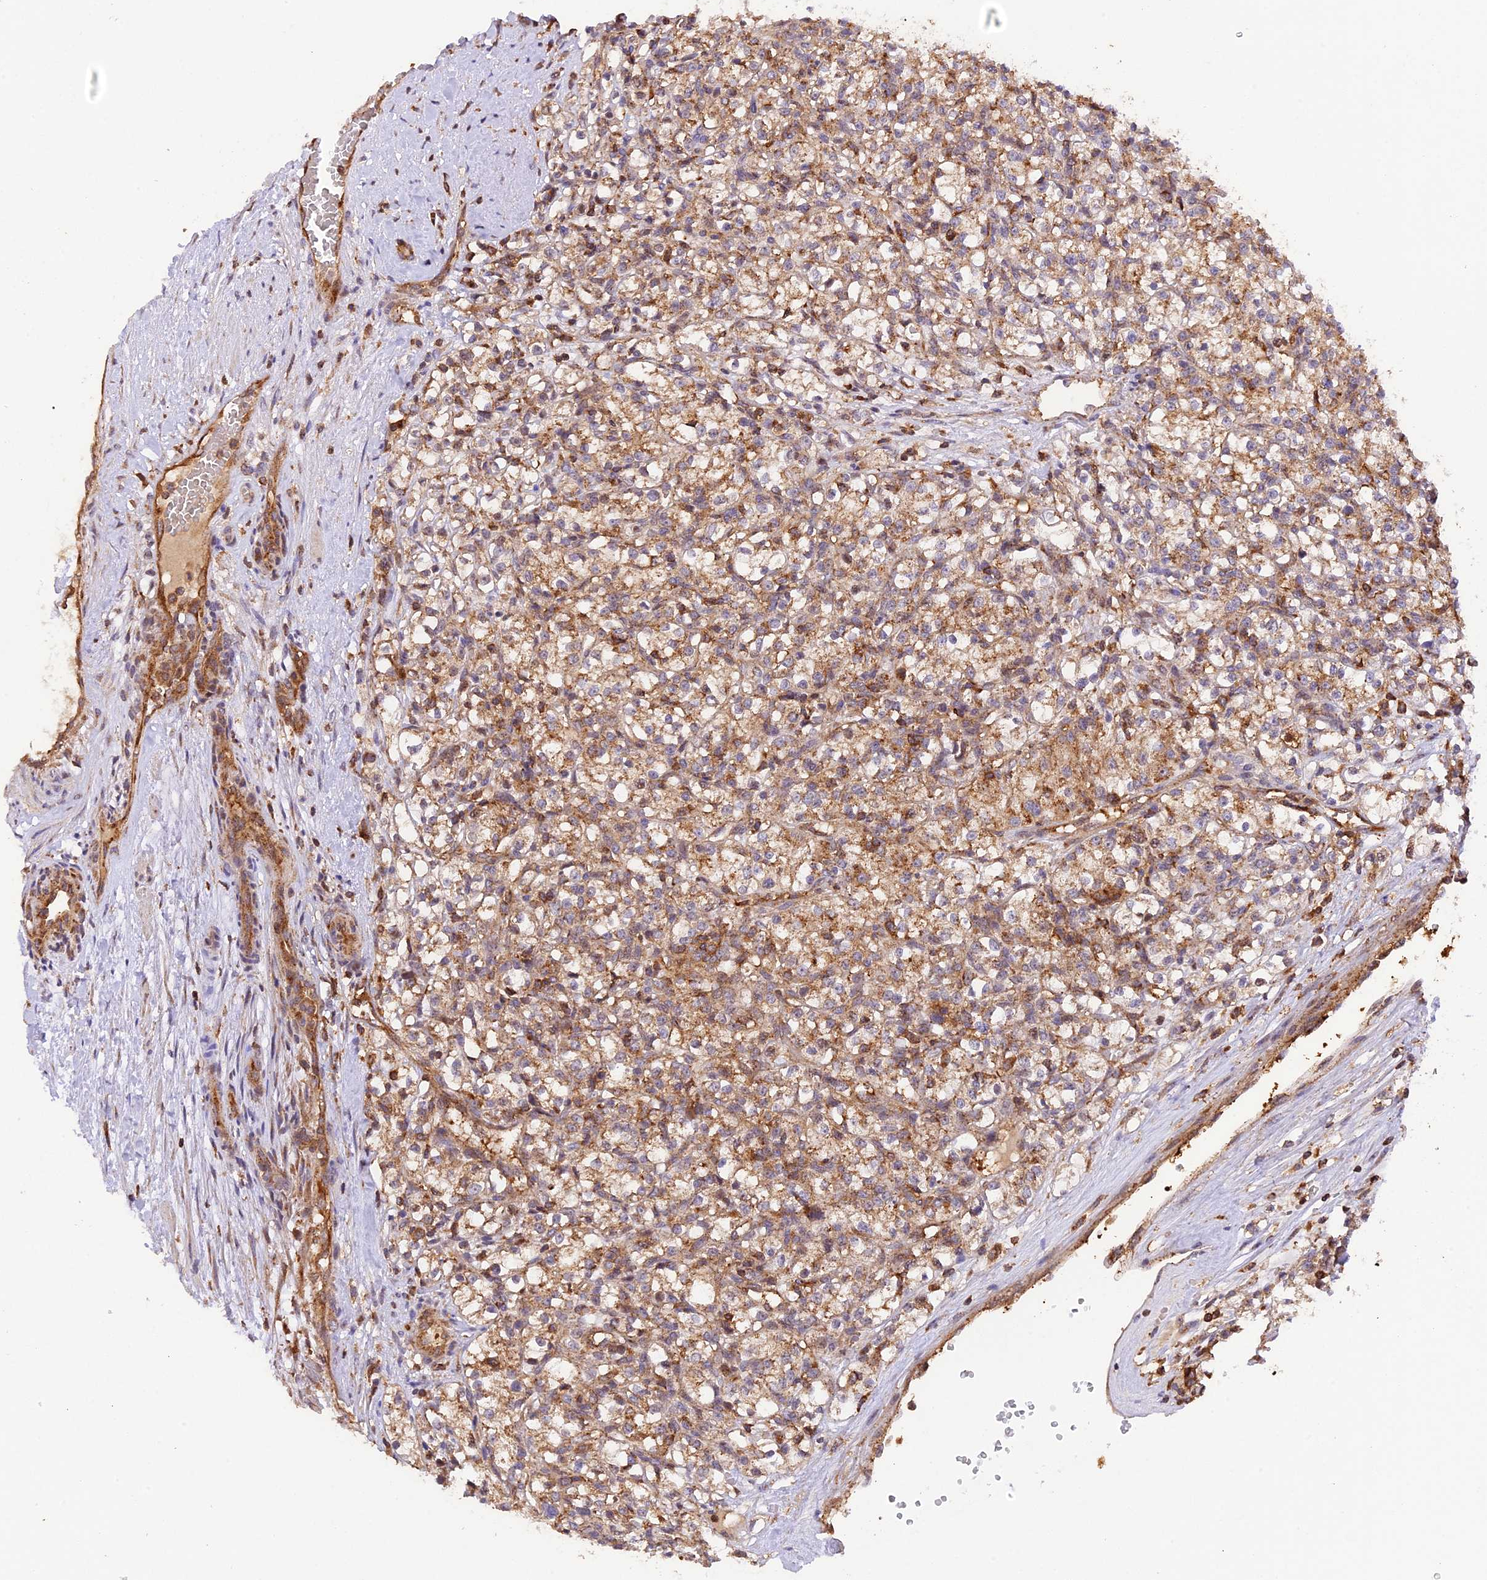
{"staining": {"intensity": "weak", "quantity": ">75%", "location": "cytoplasmic/membranous"}, "tissue": "renal cancer", "cell_type": "Tumor cells", "image_type": "cancer", "snomed": [{"axis": "morphology", "description": "Adenocarcinoma, NOS"}, {"axis": "topography", "description": "Kidney"}], "caption": "Weak cytoplasmic/membranous positivity for a protein is present in approximately >75% of tumor cells of adenocarcinoma (renal) using immunohistochemistry (IHC).", "gene": "PEX3", "patient": {"sex": "female", "age": 59}}